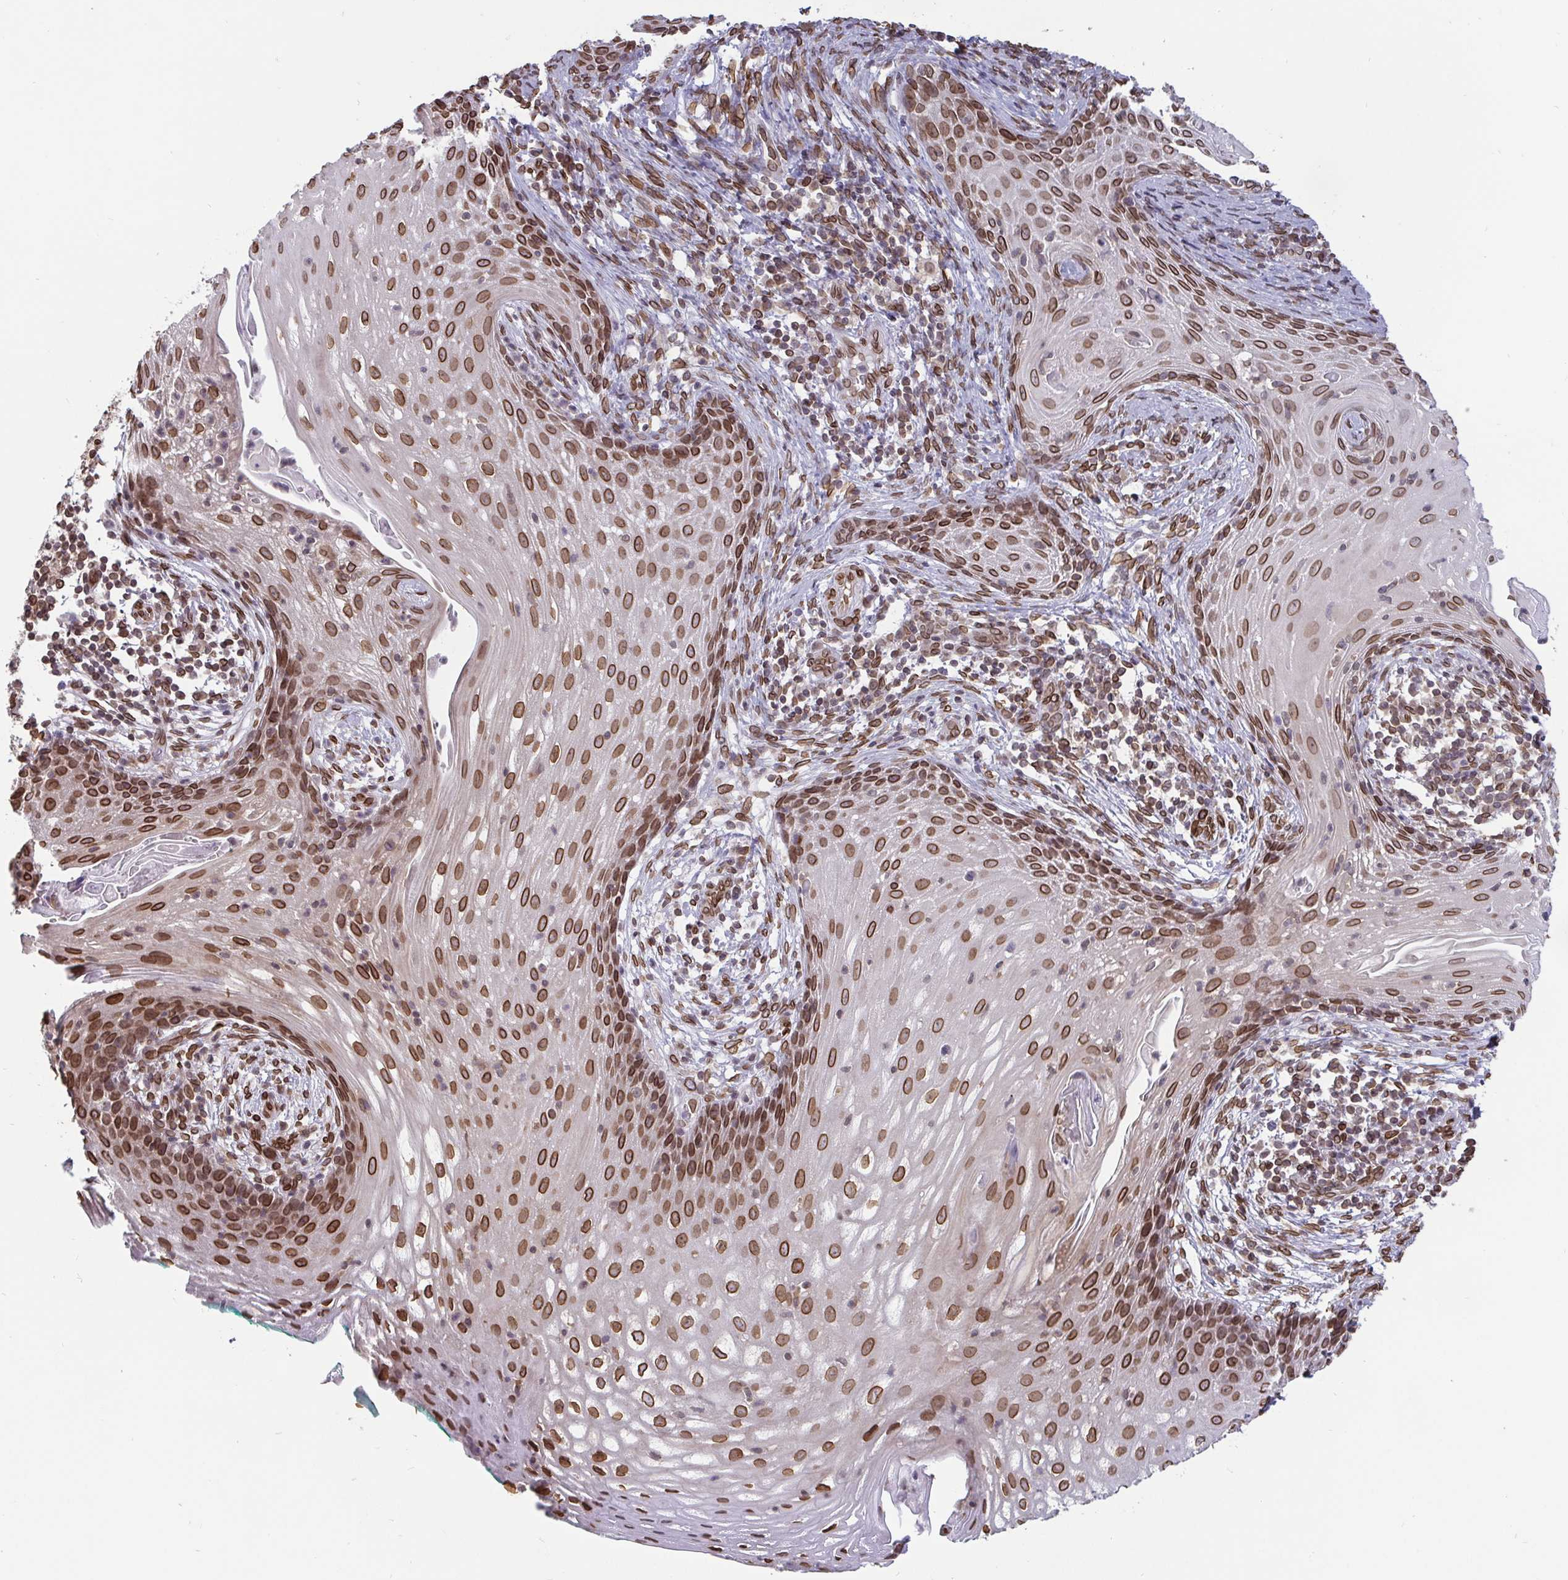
{"staining": {"intensity": "moderate", "quantity": ">75%", "location": "cytoplasmic/membranous,nuclear"}, "tissue": "cervical cancer", "cell_type": "Tumor cells", "image_type": "cancer", "snomed": [{"axis": "morphology", "description": "Squamous cell carcinoma, NOS"}, {"axis": "topography", "description": "Cervix"}], "caption": "Immunohistochemical staining of human cervical squamous cell carcinoma exhibits moderate cytoplasmic/membranous and nuclear protein positivity in approximately >75% of tumor cells.", "gene": "EMD", "patient": {"sex": "female", "age": 30}}